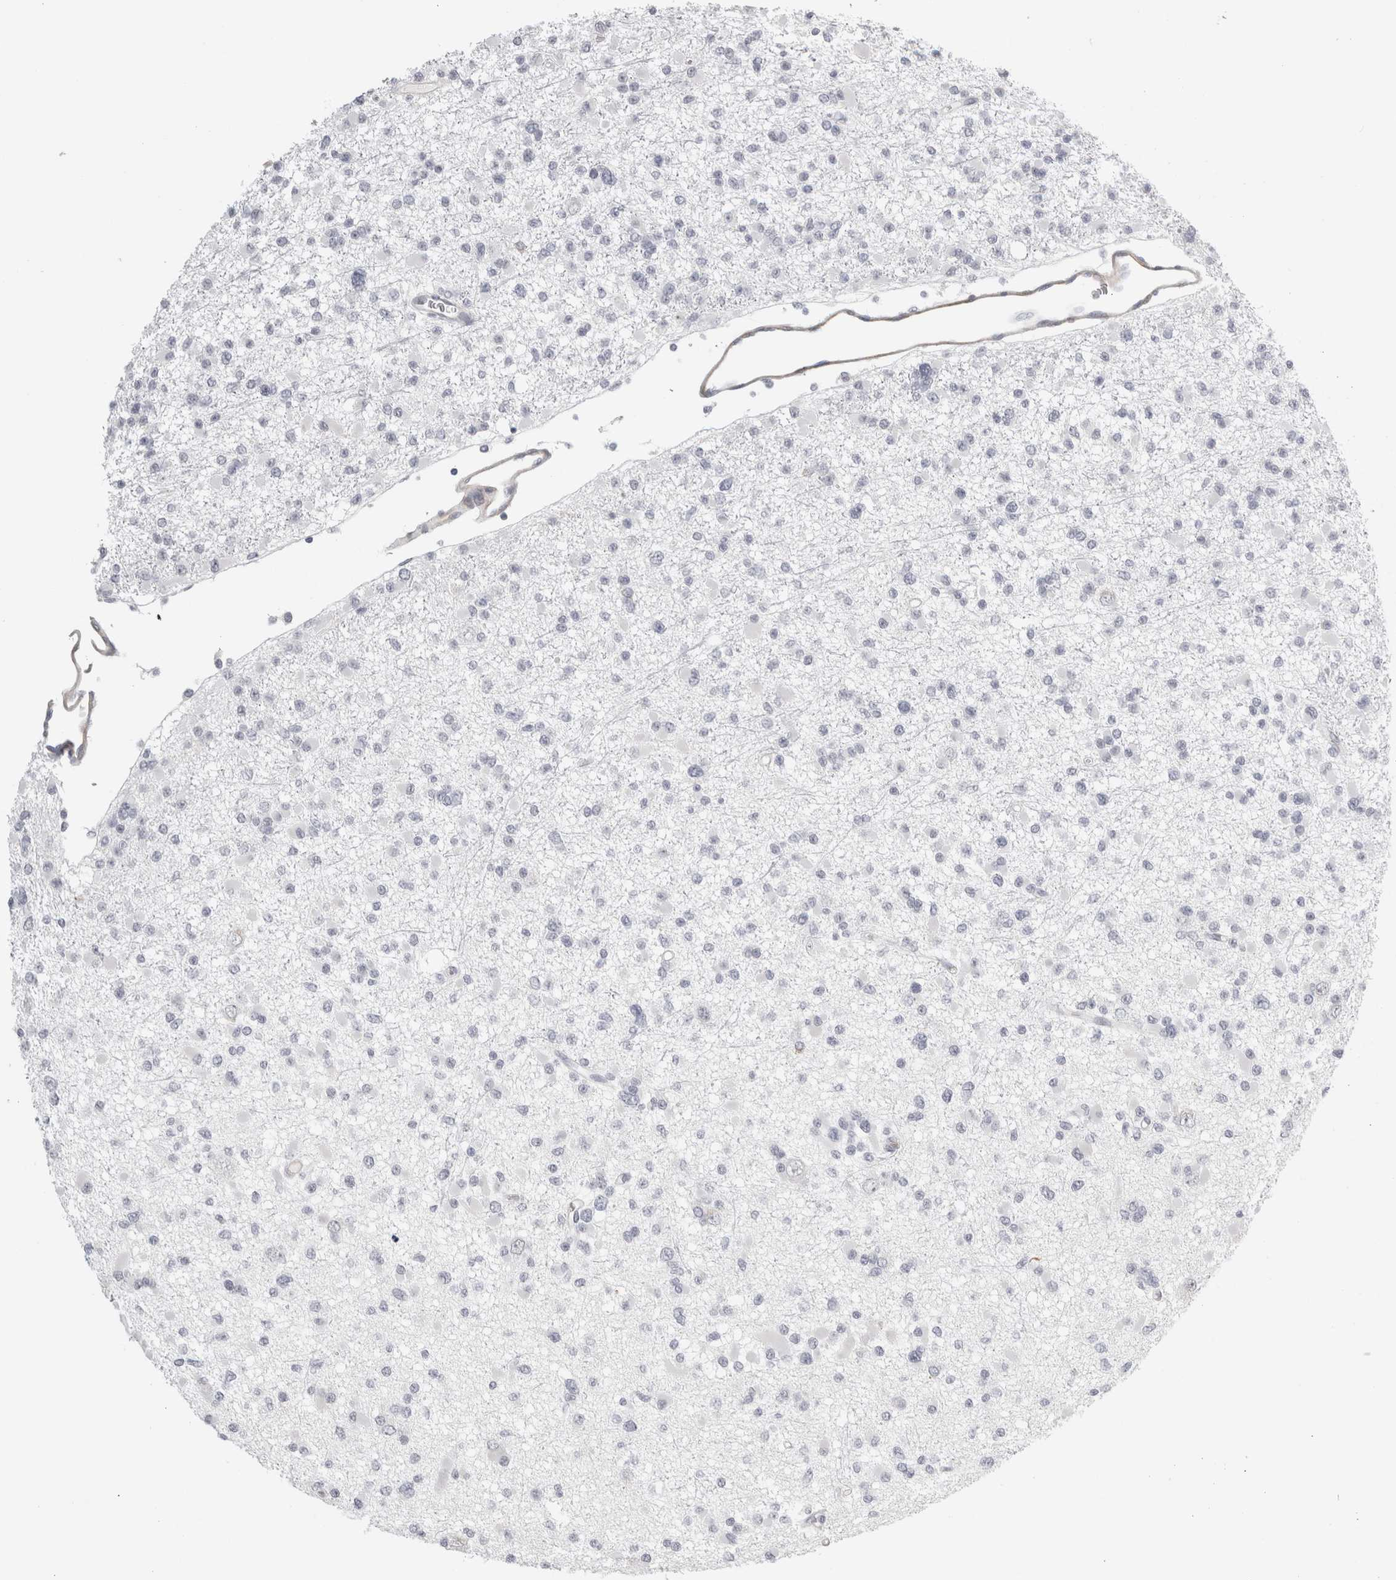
{"staining": {"intensity": "negative", "quantity": "none", "location": "none"}, "tissue": "glioma", "cell_type": "Tumor cells", "image_type": "cancer", "snomed": [{"axis": "morphology", "description": "Glioma, malignant, Low grade"}, {"axis": "topography", "description": "Brain"}], "caption": "Photomicrograph shows no significant protein staining in tumor cells of glioma.", "gene": "FBLIM1", "patient": {"sex": "female", "age": 22}}